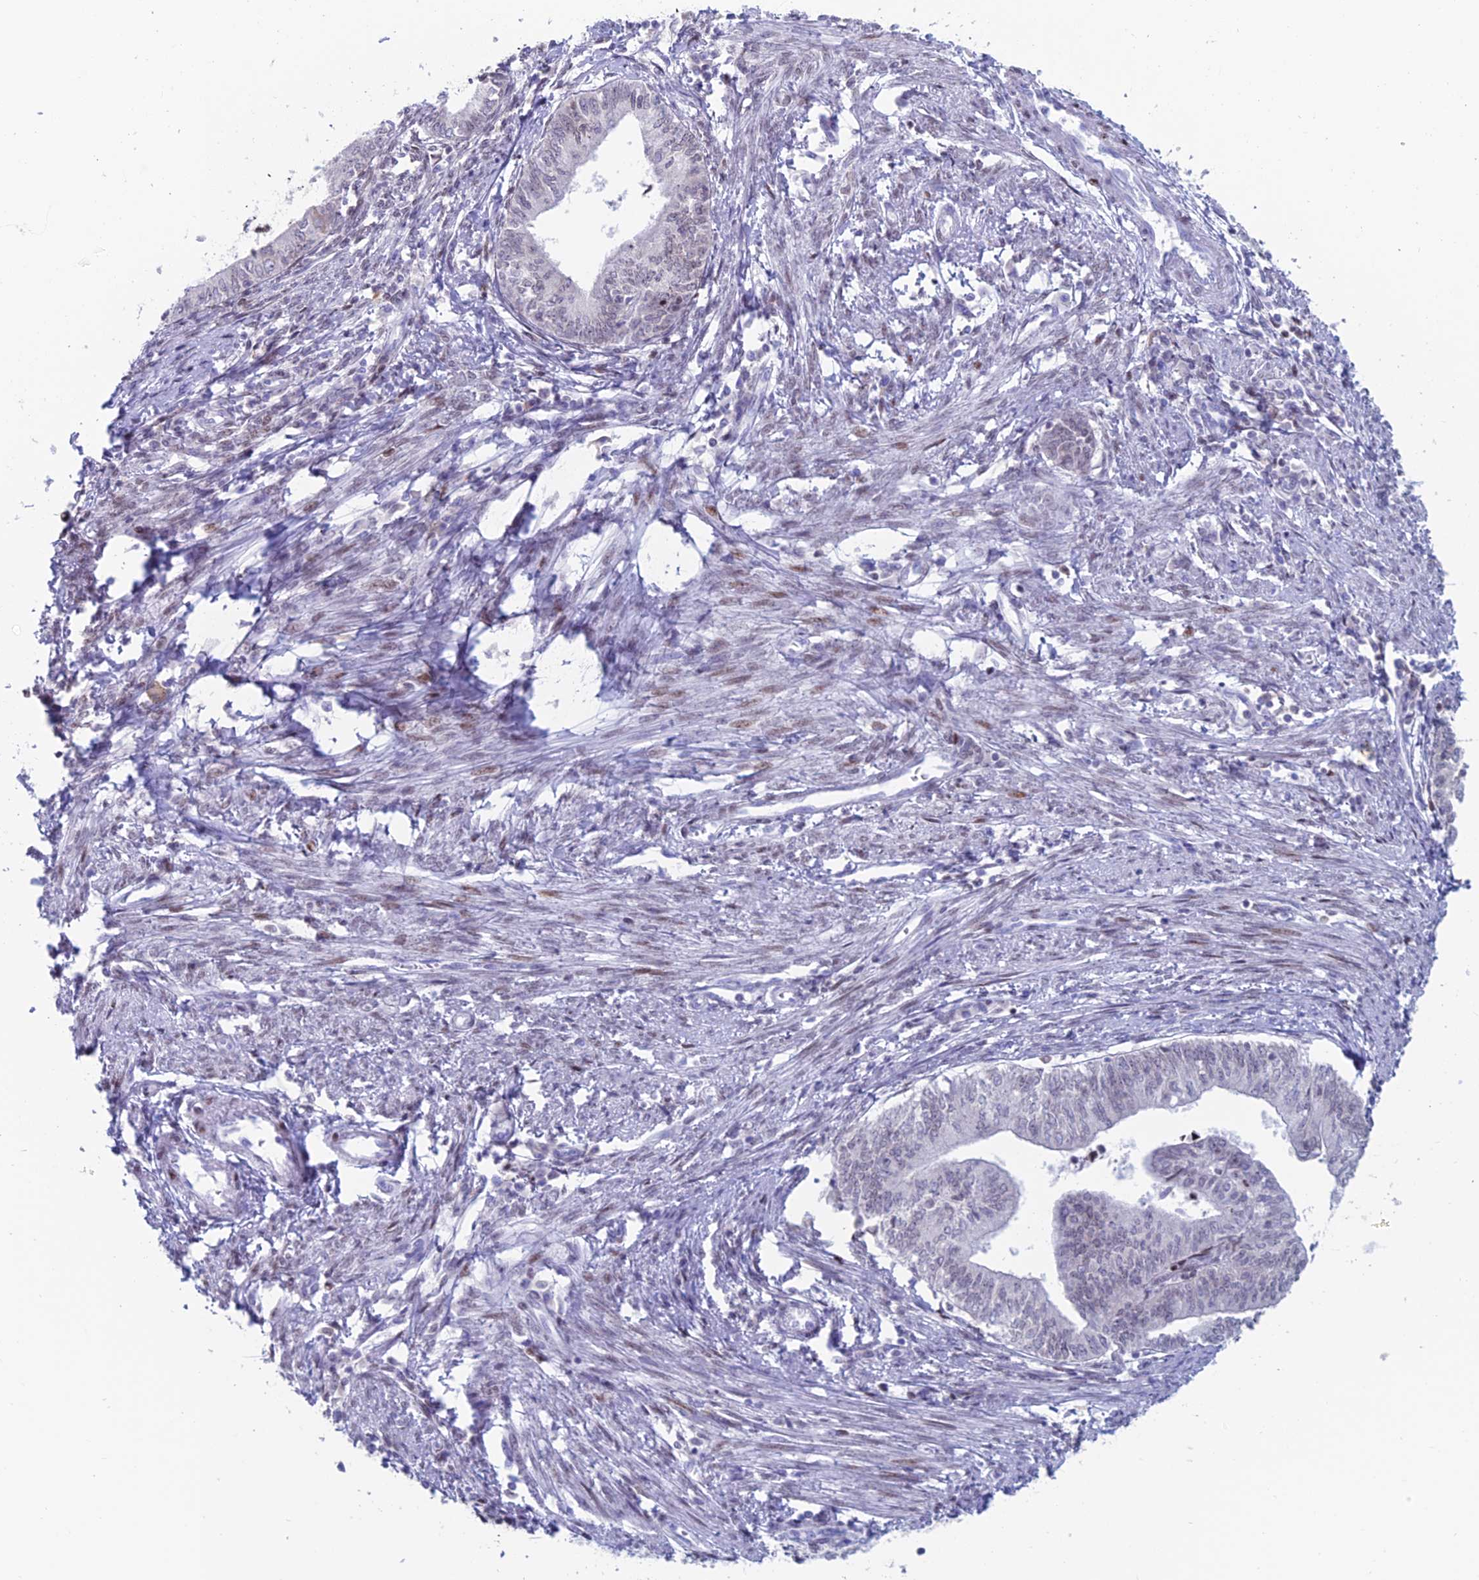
{"staining": {"intensity": "negative", "quantity": "none", "location": "none"}, "tissue": "endometrial cancer", "cell_type": "Tumor cells", "image_type": "cancer", "snomed": [{"axis": "morphology", "description": "Adenocarcinoma, NOS"}, {"axis": "topography", "description": "Endometrium"}], "caption": "Immunohistochemistry (IHC) photomicrograph of endometrial cancer stained for a protein (brown), which reveals no expression in tumor cells. (Stains: DAB immunohistochemistry (IHC) with hematoxylin counter stain, Microscopy: brightfield microscopy at high magnification).", "gene": "CERS6", "patient": {"sex": "female", "age": 66}}